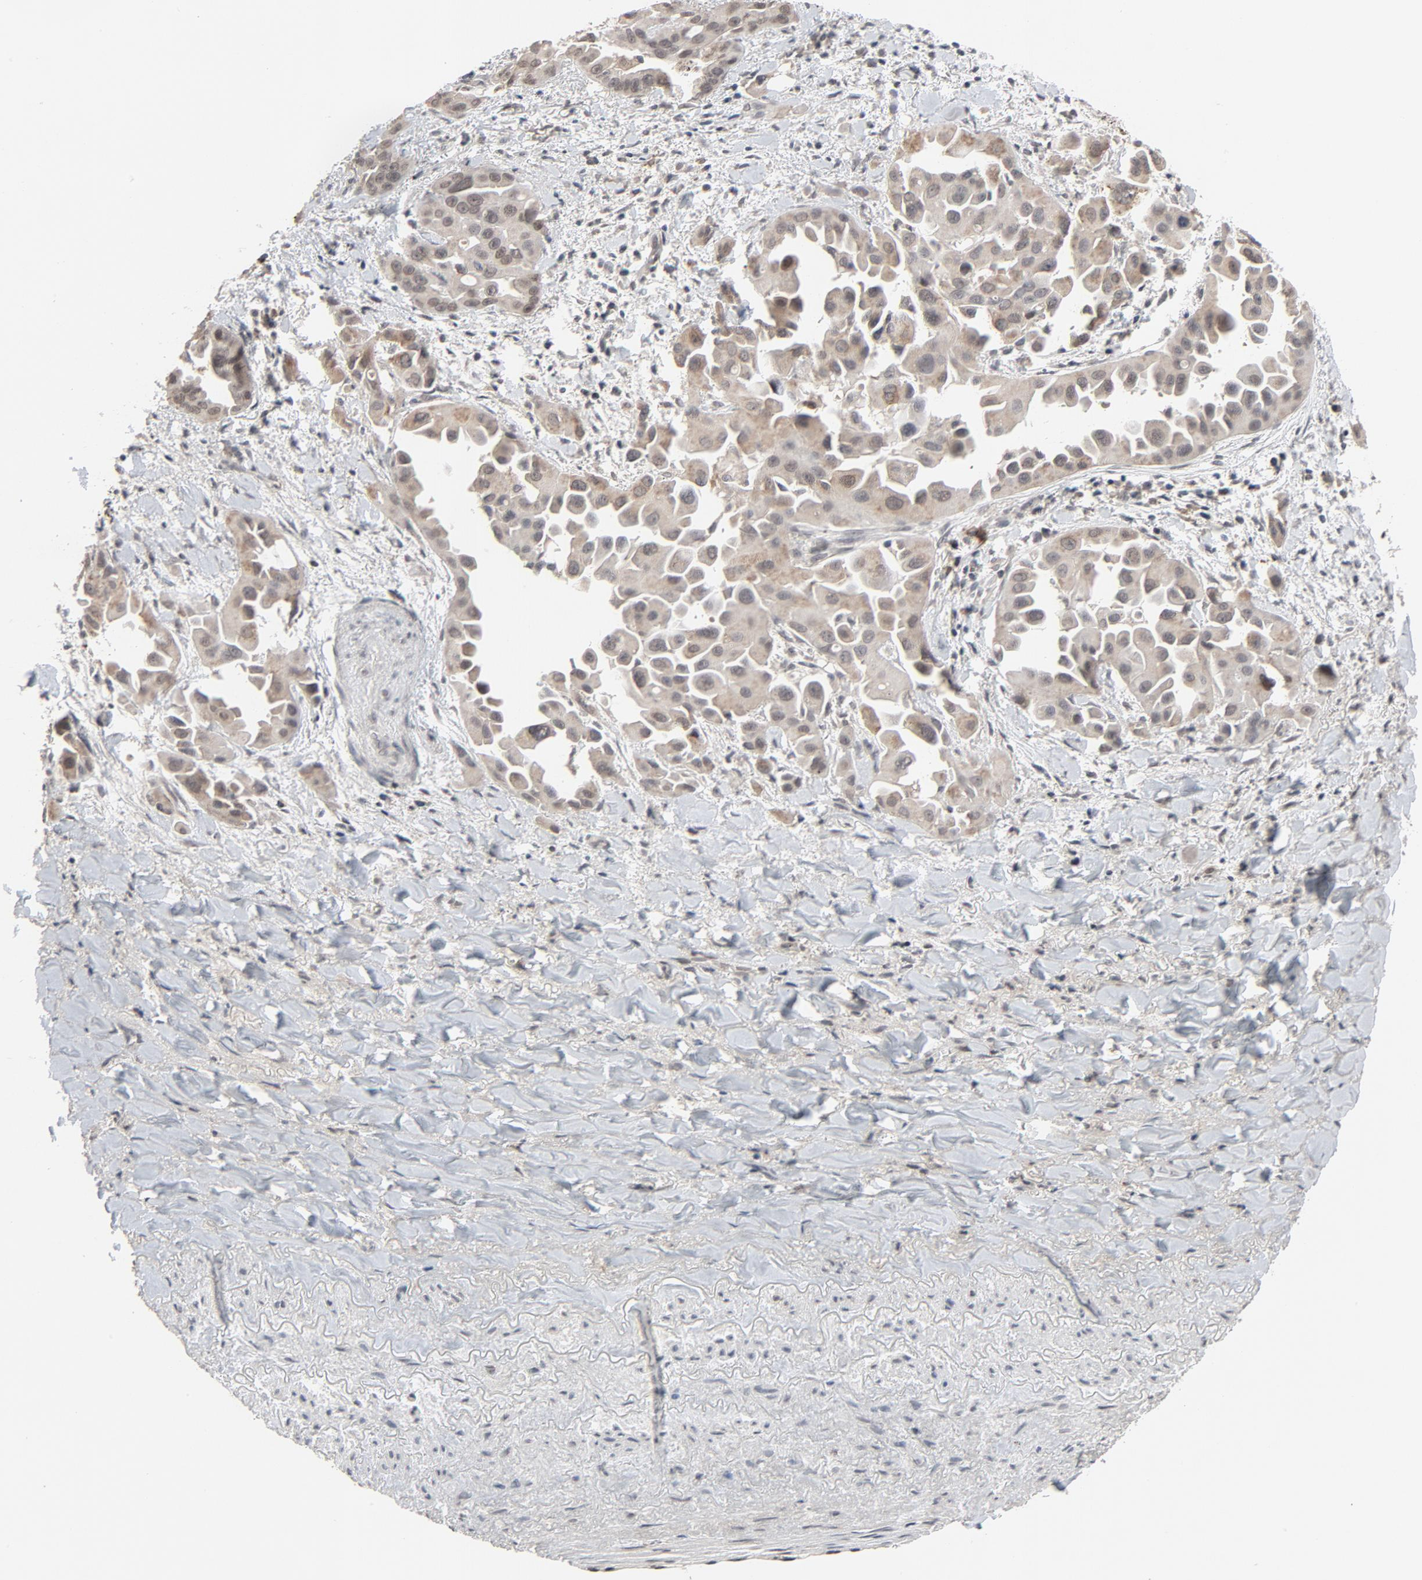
{"staining": {"intensity": "weak", "quantity": "<25%", "location": "cytoplasmic/membranous,nuclear"}, "tissue": "lung cancer", "cell_type": "Tumor cells", "image_type": "cancer", "snomed": [{"axis": "morphology", "description": "Normal tissue, NOS"}, {"axis": "morphology", "description": "Adenocarcinoma, NOS"}, {"axis": "topography", "description": "Bronchus"}], "caption": "A photomicrograph of human lung cancer is negative for staining in tumor cells. (Brightfield microscopy of DAB immunohistochemistry at high magnification).", "gene": "MT3", "patient": {"sex": "male", "age": 68}}